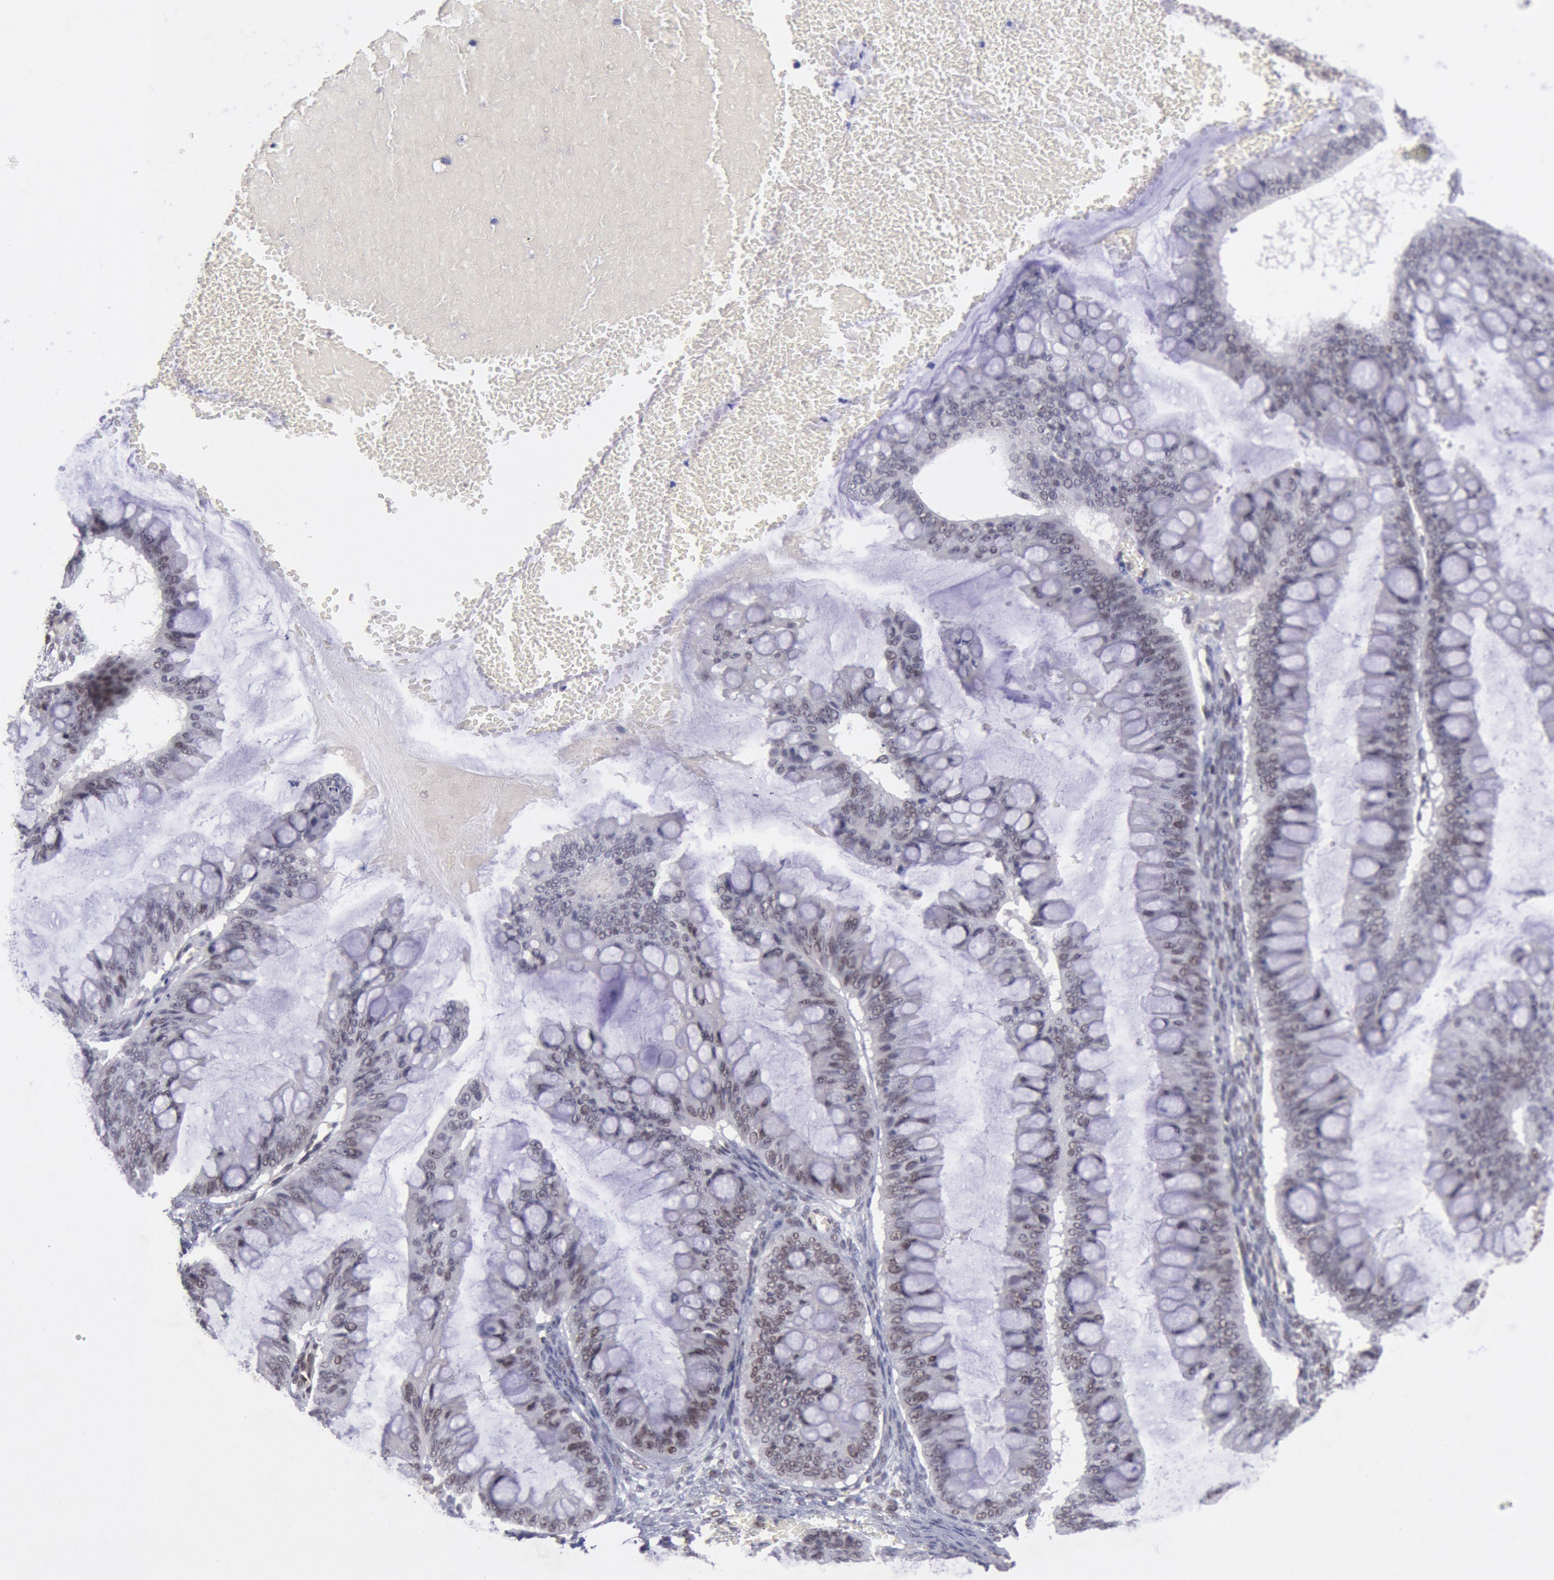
{"staining": {"intensity": "weak", "quantity": ">75%", "location": "nuclear"}, "tissue": "ovarian cancer", "cell_type": "Tumor cells", "image_type": "cancer", "snomed": [{"axis": "morphology", "description": "Cystadenocarcinoma, mucinous, NOS"}, {"axis": "topography", "description": "Ovary"}], "caption": "Protein staining of ovarian cancer (mucinous cystadenocarcinoma) tissue shows weak nuclear staining in approximately >75% of tumor cells.", "gene": "CDKN2B", "patient": {"sex": "female", "age": 73}}